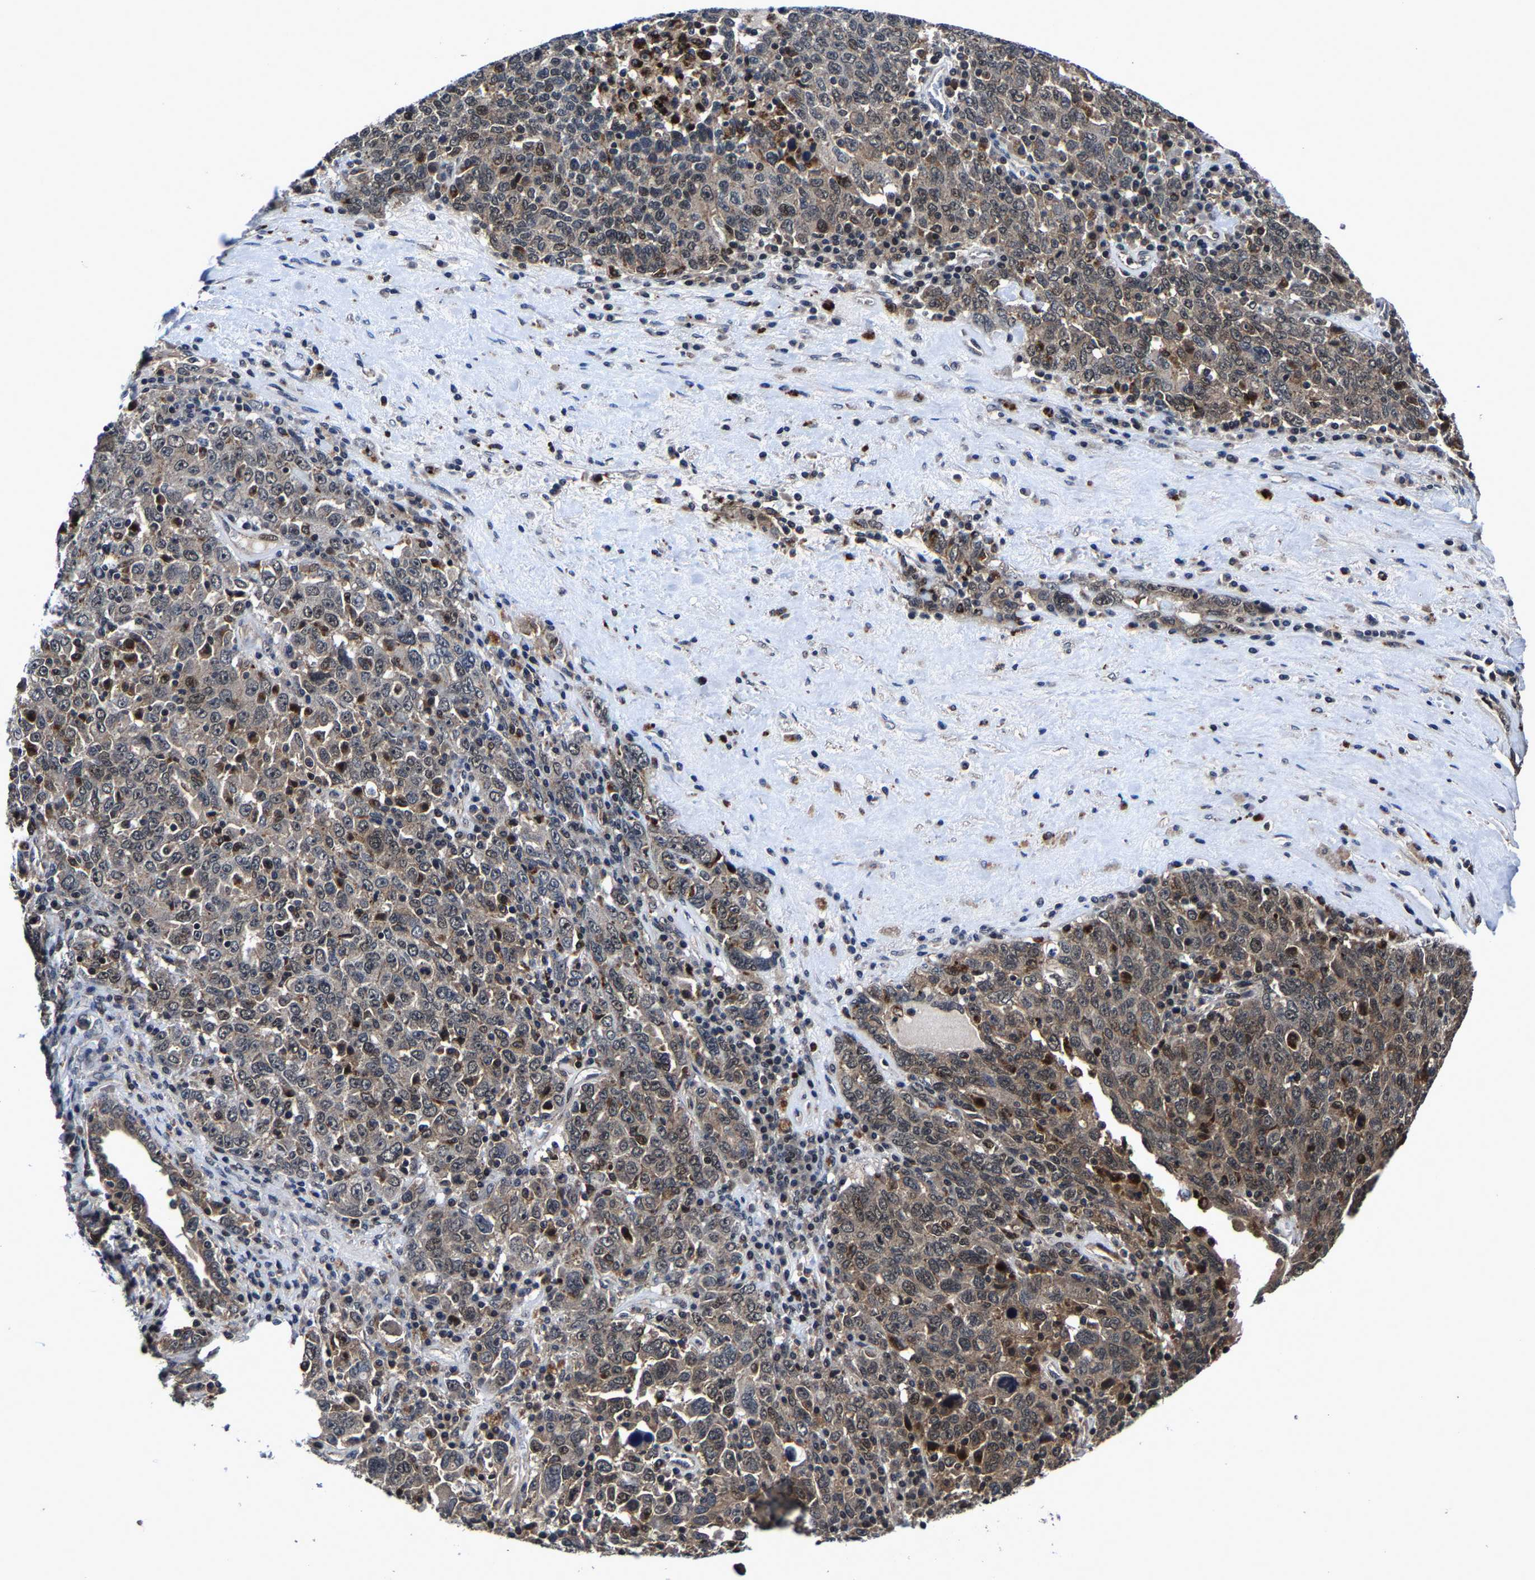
{"staining": {"intensity": "weak", "quantity": ">75%", "location": "cytoplasmic/membranous,nuclear"}, "tissue": "ovarian cancer", "cell_type": "Tumor cells", "image_type": "cancer", "snomed": [{"axis": "morphology", "description": "Carcinoma, endometroid"}, {"axis": "topography", "description": "Ovary"}], "caption": "High-power microscopy captured an IHC micrograph of ovarian cancer (endometroid carcinoma), revealing weak cytoplasmic/membranous and nuclear staining in approximately >75% of tumor cells. (DAB (3,3'-diaminobenzidine) = brown stain, brightfield microscopy at high magnification).", "gene": "ZCCHC7", "patient": {"sex": "female", "age": 62}}